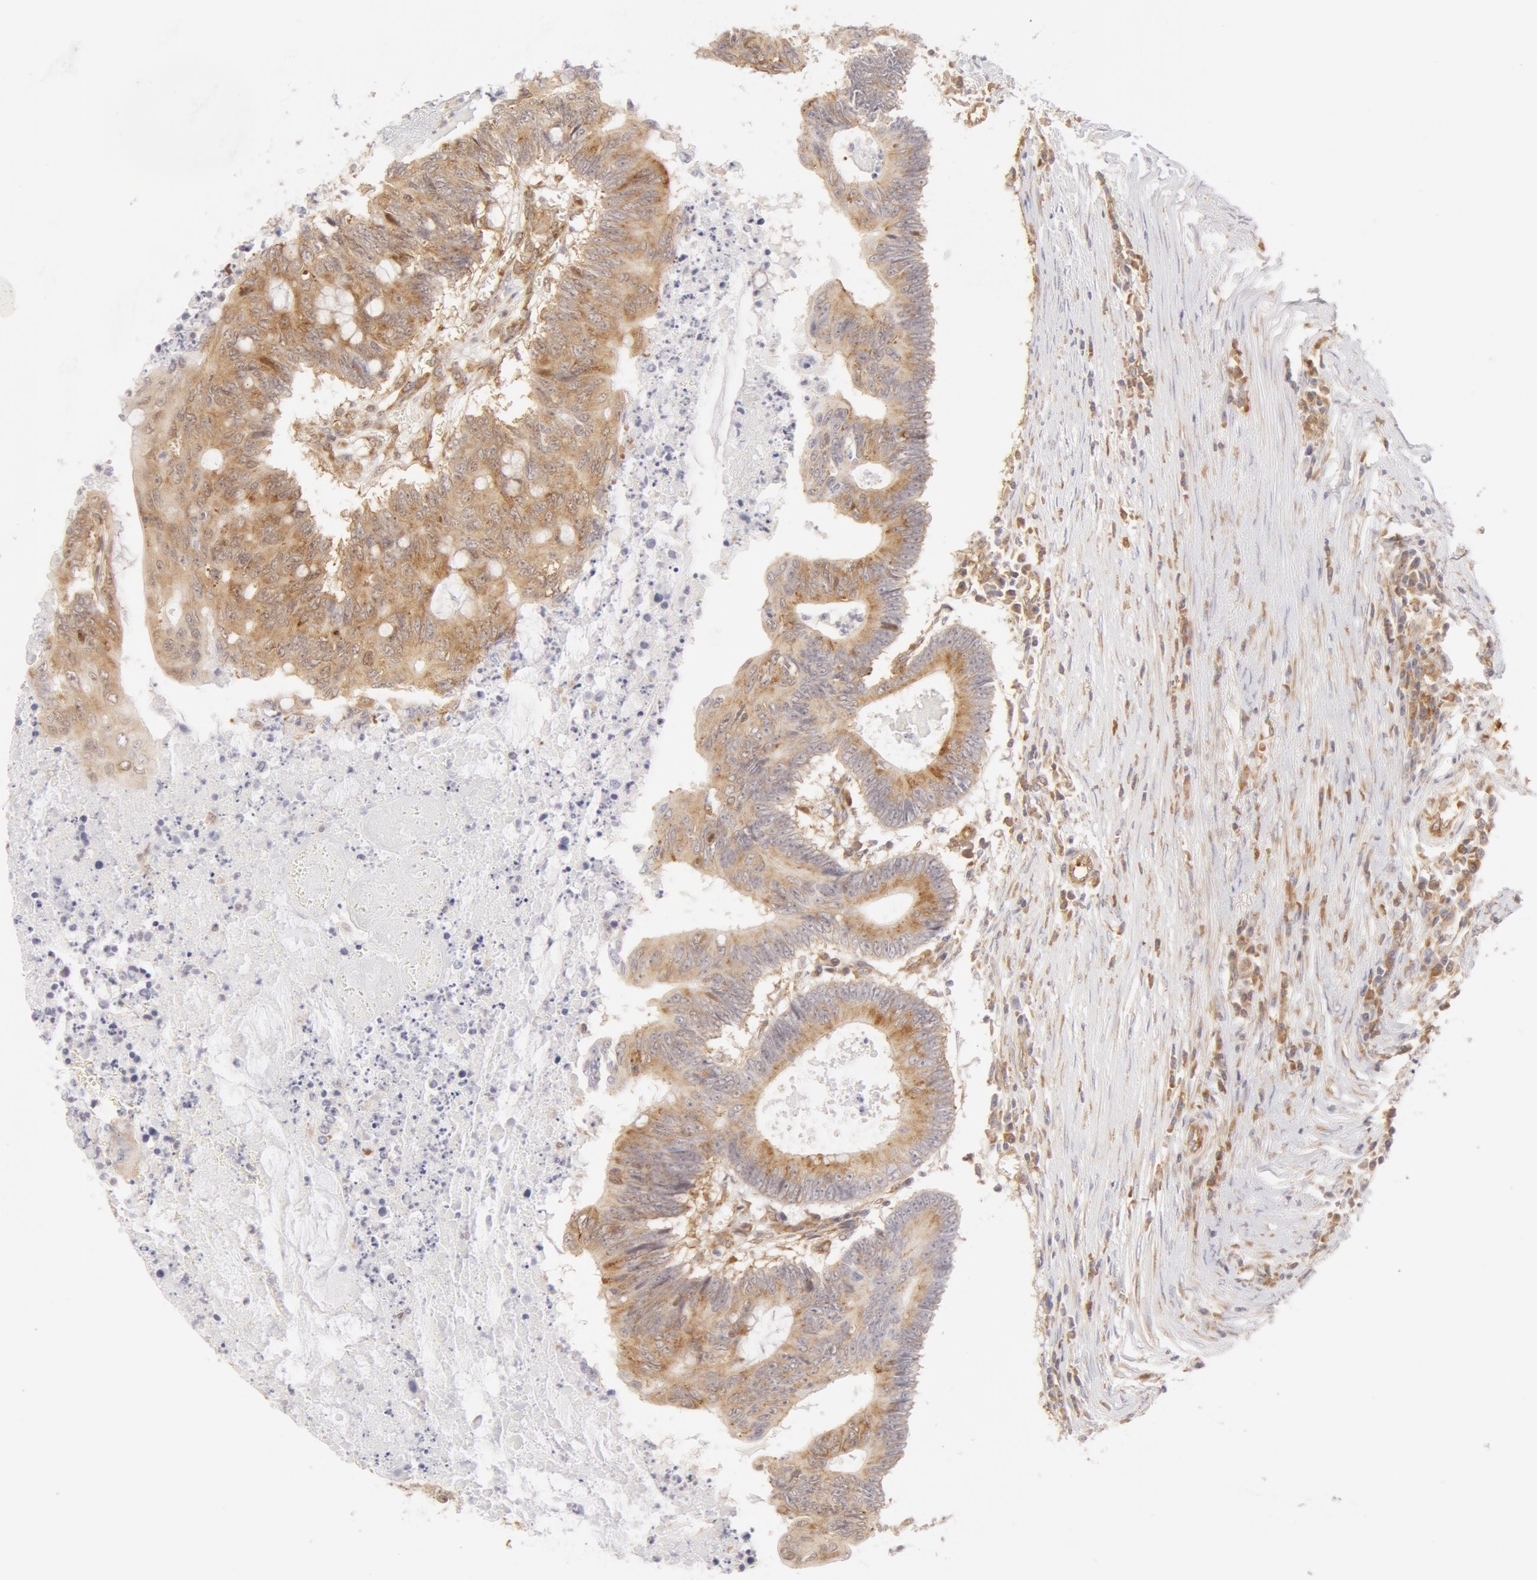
{"staining": {"intensity": "weak", "quantity": ">75%", "location": "cytoplasmic/membranous"}, "tissue": "colorectal cancer", "cell_type": "Tumor cells", "image_type": "cancer", "snomed": [{"axis": "morphology", "description": "Adenocarcinoma, NOS"}, {"axis": "topography", "description": "Colon"}], "caption": "IHC staining of colorectal cancer, which demonstrates low levels of weak cytoplasmic/membranous expression in about >75% of tumor cells indicating weak cytoplasmic/membranous protein positivity. The staining was performed using DAB (3,3'-diaminobenzidine) (brown) for protein detection and nuclei were counterstained in hematoxylin (blue).", "gene": "DDX3Y", "patient": {"sex": "male", "age": 65}}